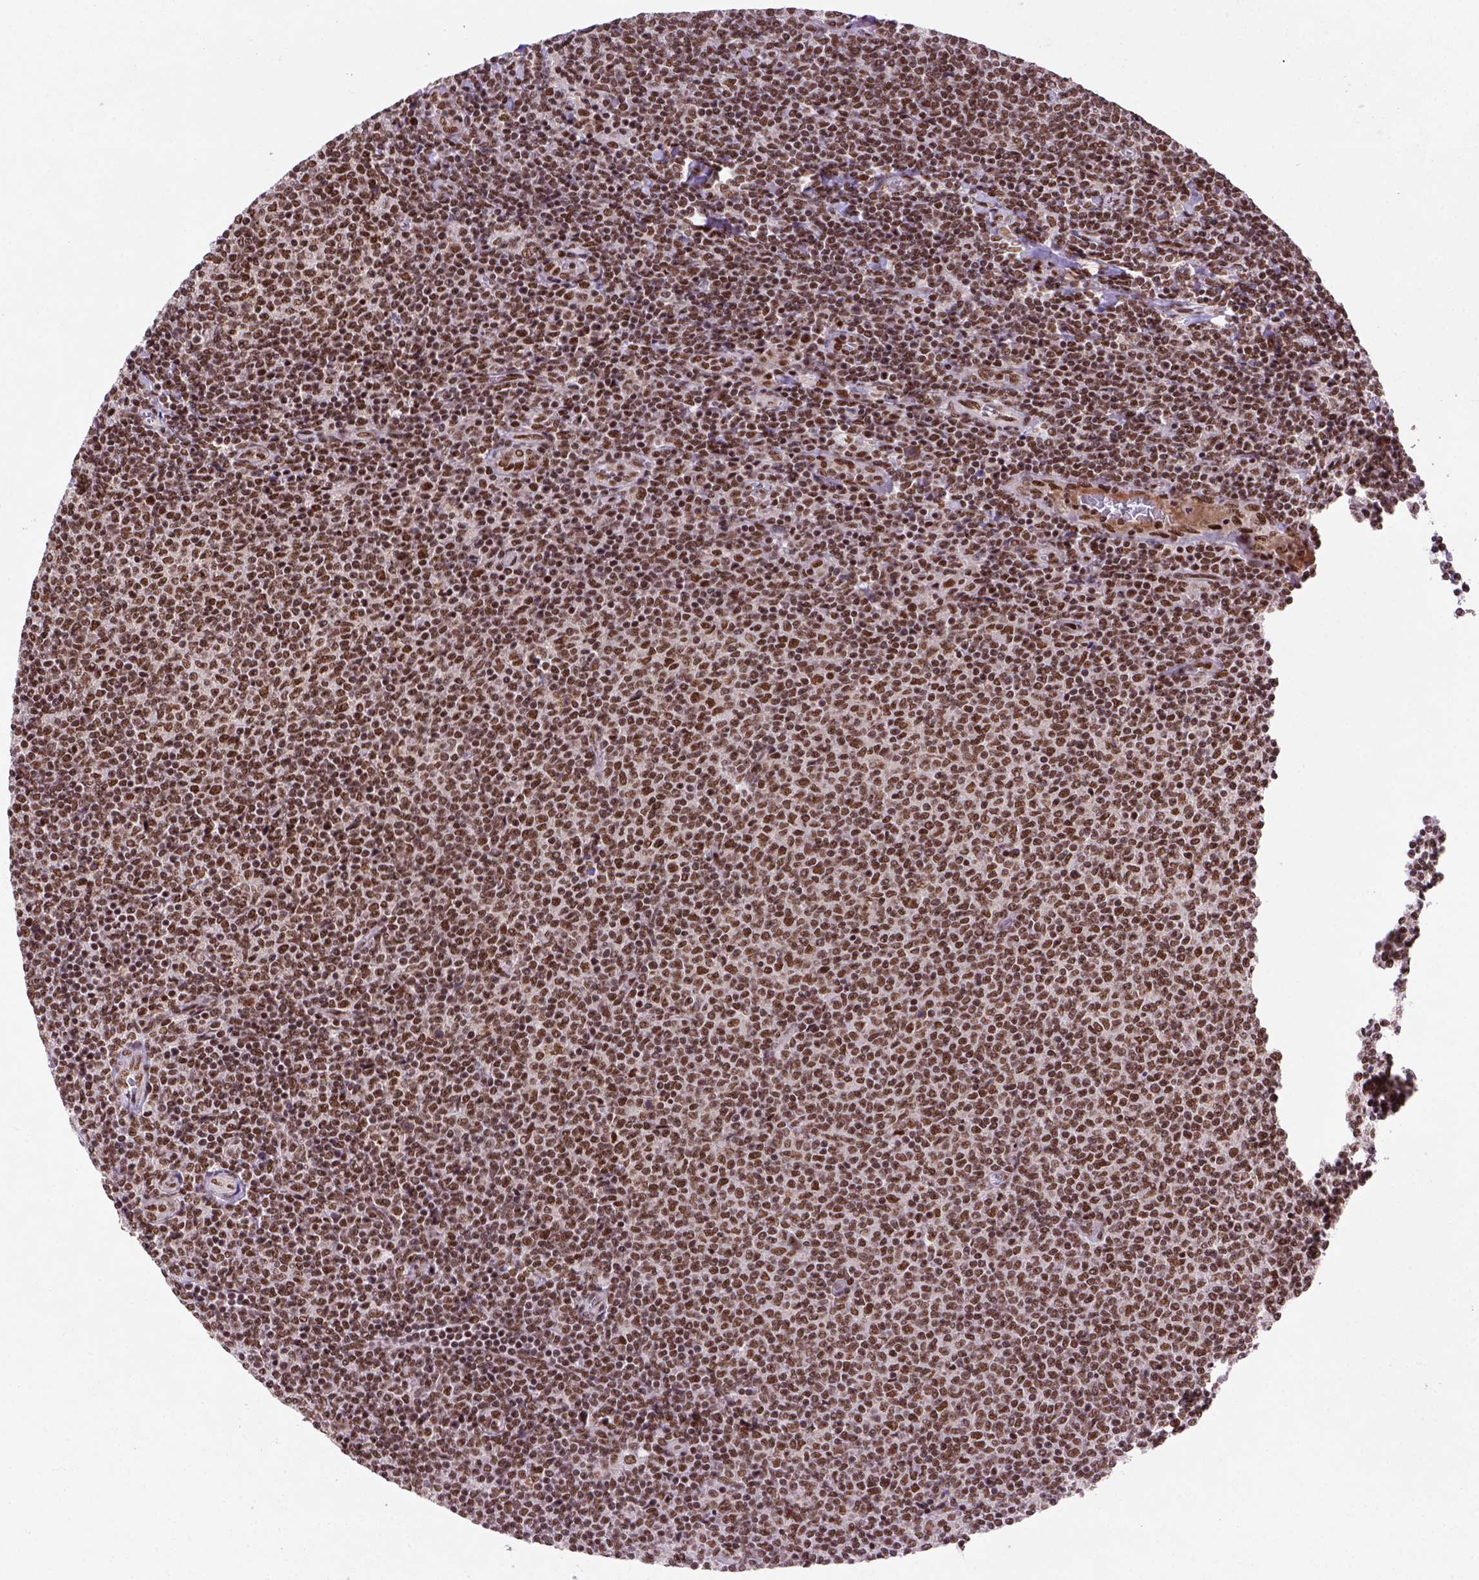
{"staining": {"intensity": "moderate", "quantity": ">75%", "location": "nuclear"}, "tissue": "lymphoma", "cell_type": "Tumor cells", "image_type": "cancer", "snomed": [{"axis": "morphology", "description": "Malignant lymphoma, non-Hodgkin's type, Low grade"}, {"axis": "topography", "description": "Lymph node"}], "caption": "Lymphoma stained with a protein marker shows moderate staining in tumor cells.", "gene": "NSMCE2", "patient": {"sex": "male", "age": 52}}